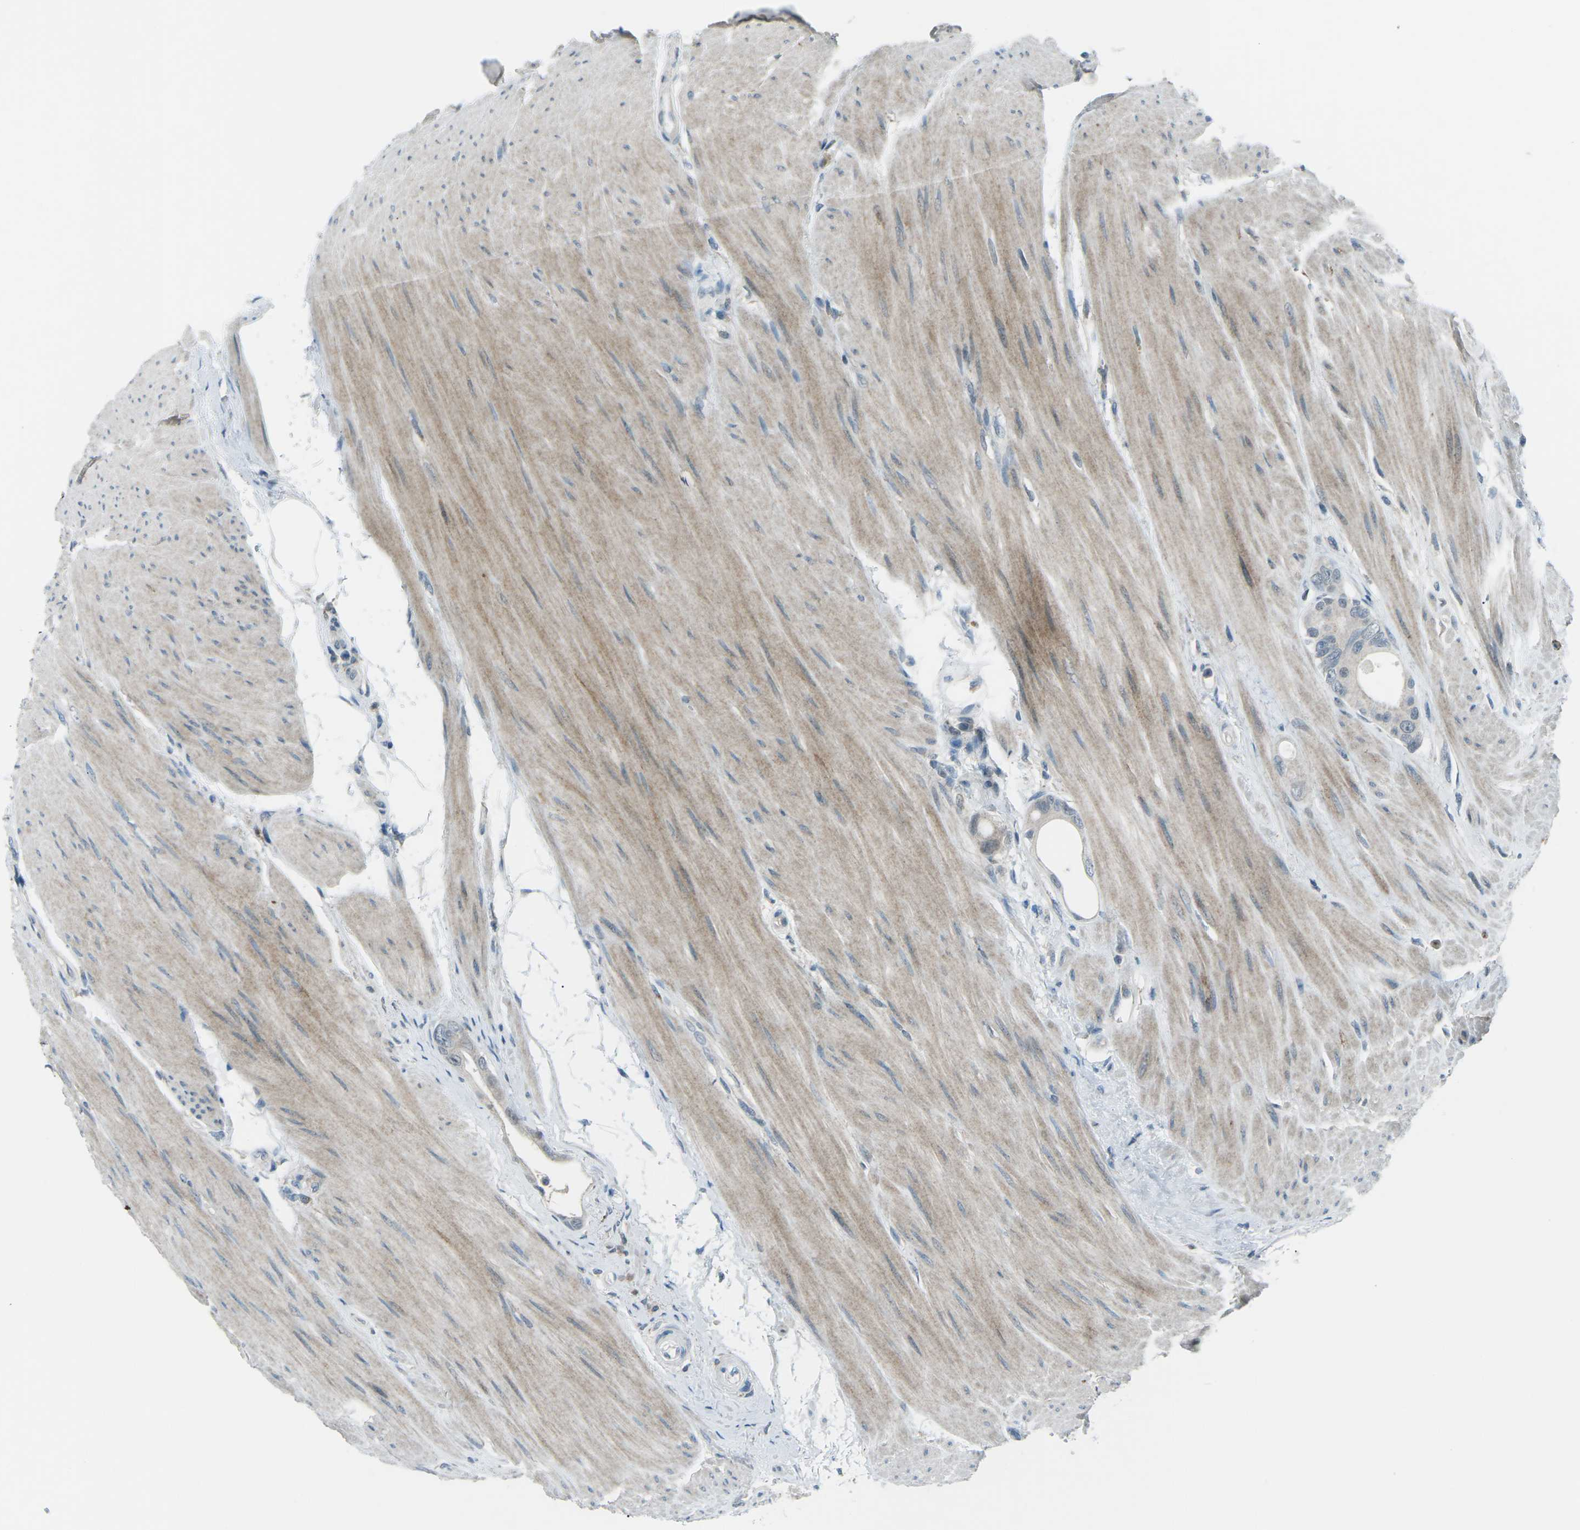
{"staining": {"intensity": "negative", "quantity": "none", "location": "none"}, "tissue": "colorectal cancer", "cell_type": "Tumor cells", "image_type": "cancer", "snomed": [{"axis": "morphology", "description": "Adenocarcinoma, NOS"}, {"axis": "topography", "description": "Rectum"}], "caption": "Immunohistochemistry of colorectal cancer demonstrates no staining in tumor cells.", "gene": "PRKCA", "patient": {"sex": "male", "age": 51}}